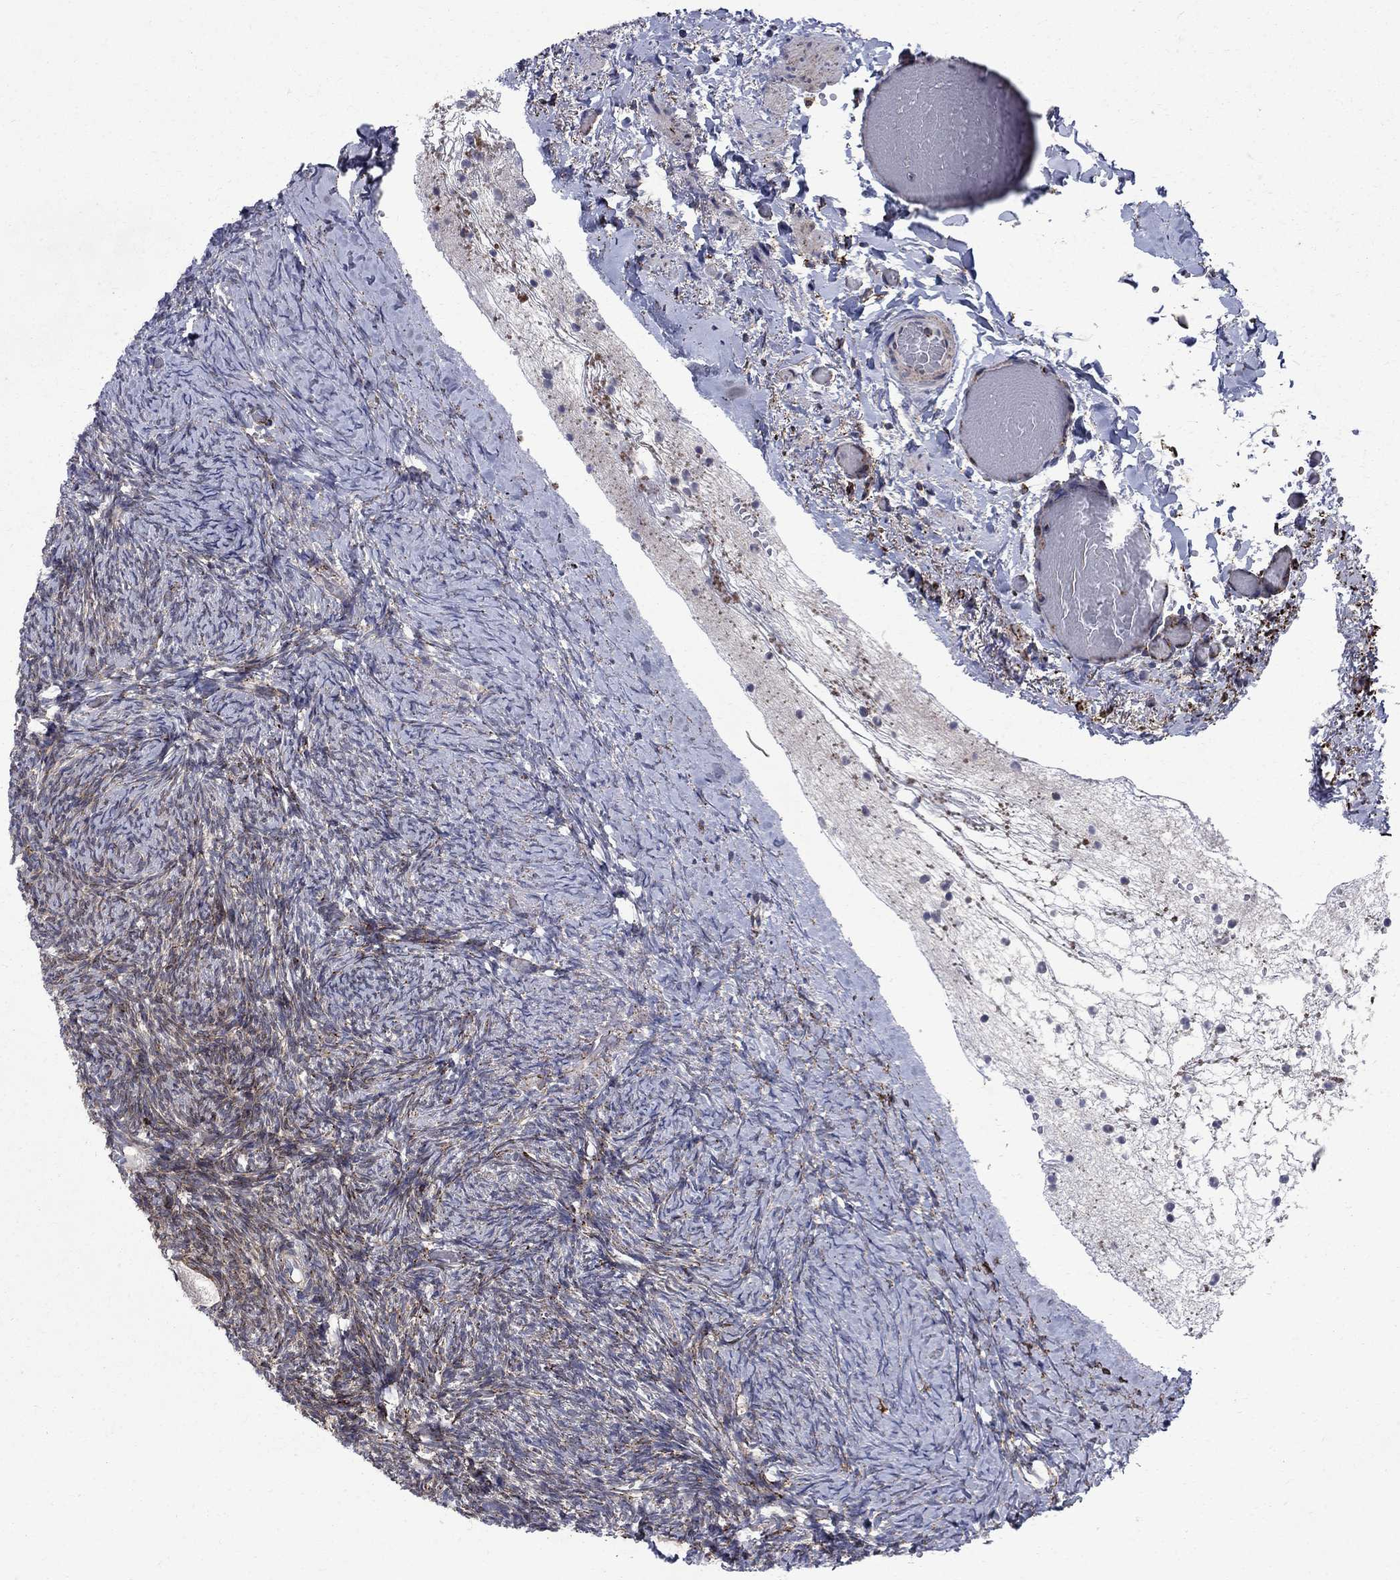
{"staining": {"intensity": "strong", "quantity": "<25%", "location": "cytoplasmic/membranous"}, "tissue": "ovary", "cell_type": "Follicle cells", "image_type": "normal", "snomed": [{"axis": "morphology", "description": "Normal tissue, NOS"}, {"axis": "topography", "description": "Ovary"}], "caption": "A brown stain shows strong cytoplasmic/membranous positivity of a protein in follicle cells of unremarkable ovary.", "gene": "CAB39L", "patient": {"sex": "female", "age": 39}}